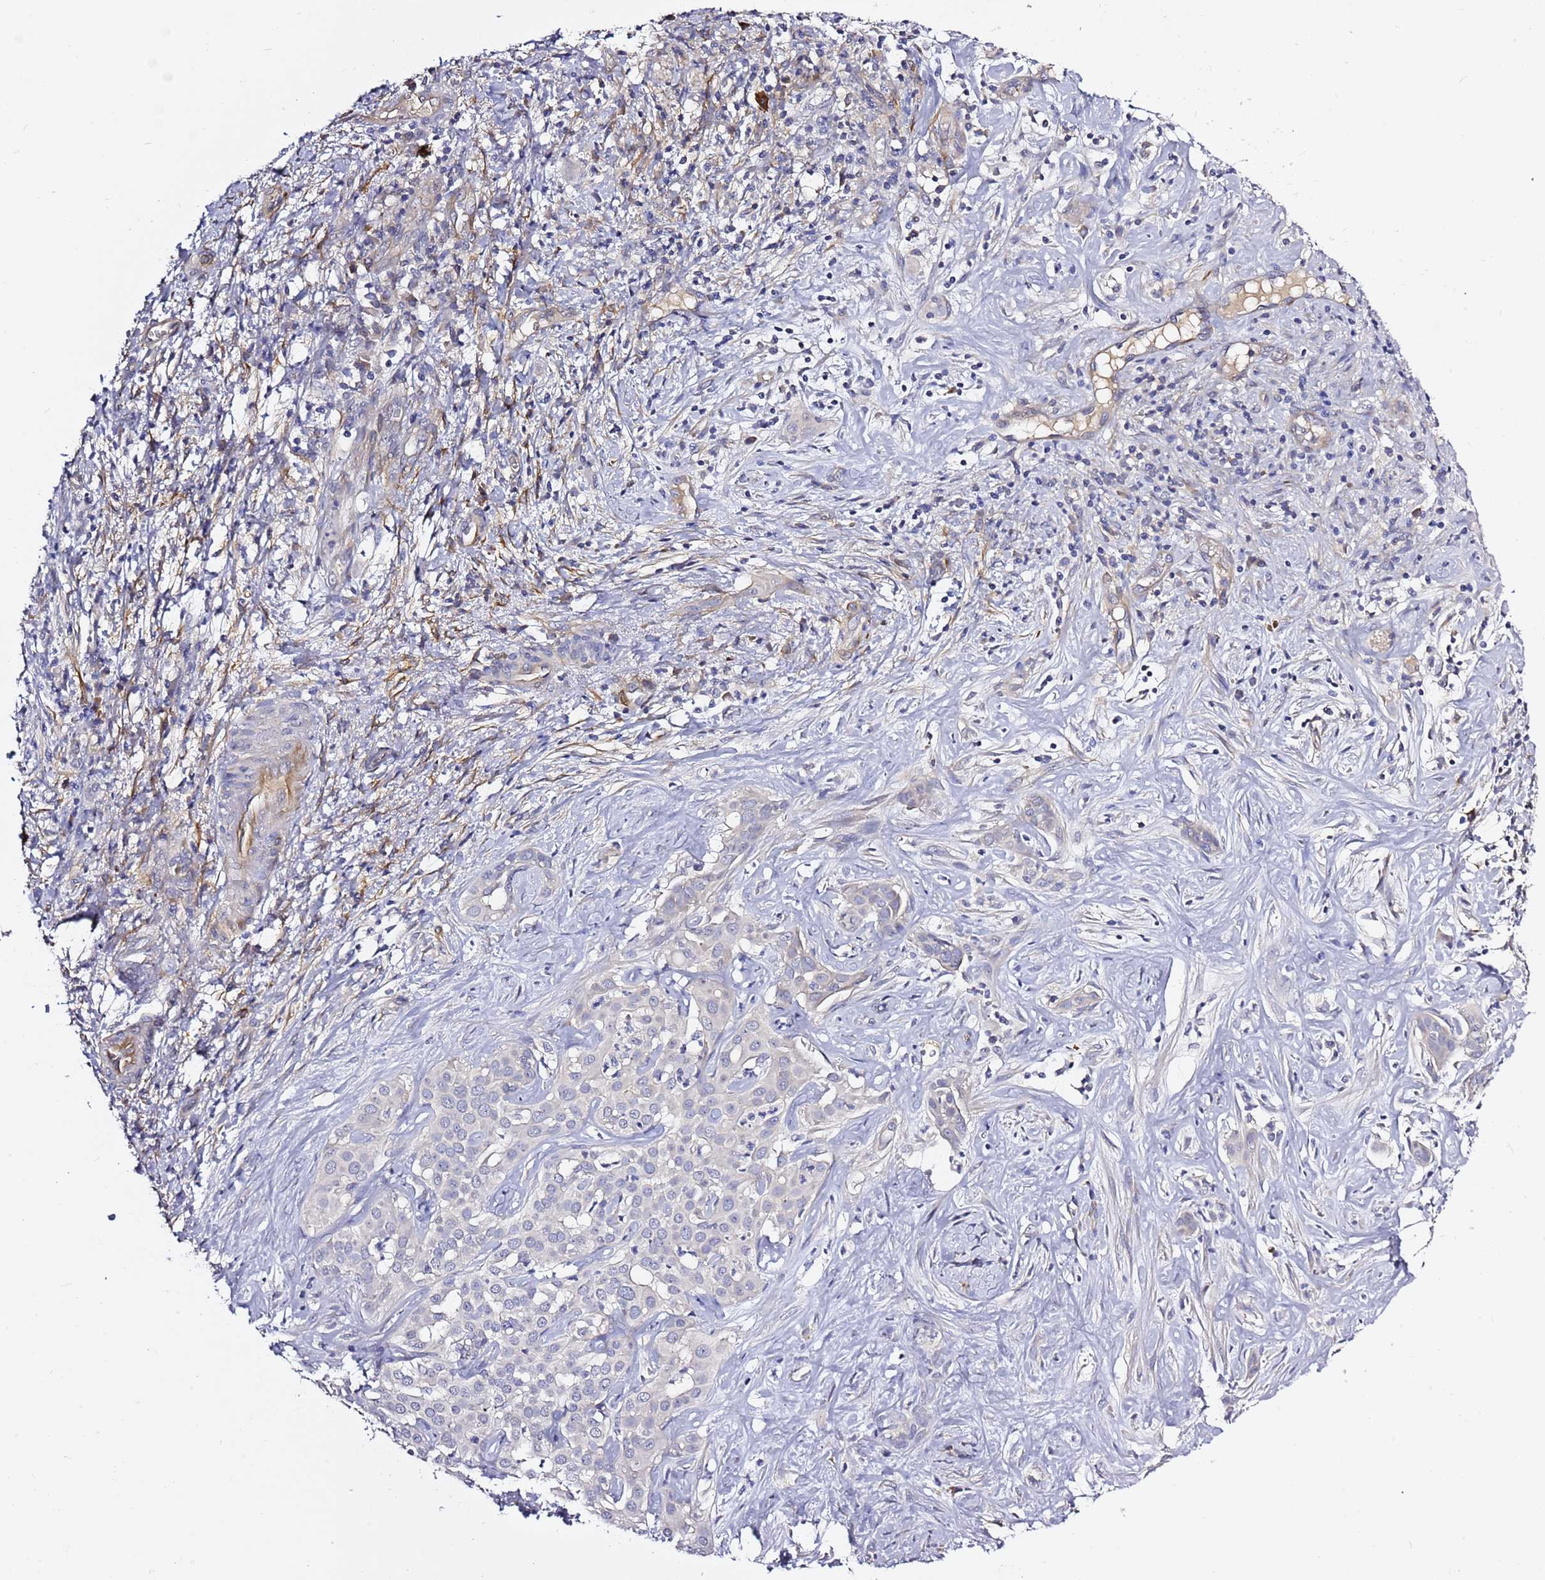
{"staining": {"intensity": "negative", "quantity": "none", "location": "none"}, "tissue": "liver cancer", "cell_type": "Tumor cells", "image_type": "cancer", "snomed": [{"axis": "morphology", "description": "Cholangiocarcinoma"}, {"axis": "topography", "description": "Liver"}], "caption": "The photomicrograph displays no staining of tumor cells in liver cancer.", "gene": "RFK", "patient": {"sex": "male", "age": 67}}